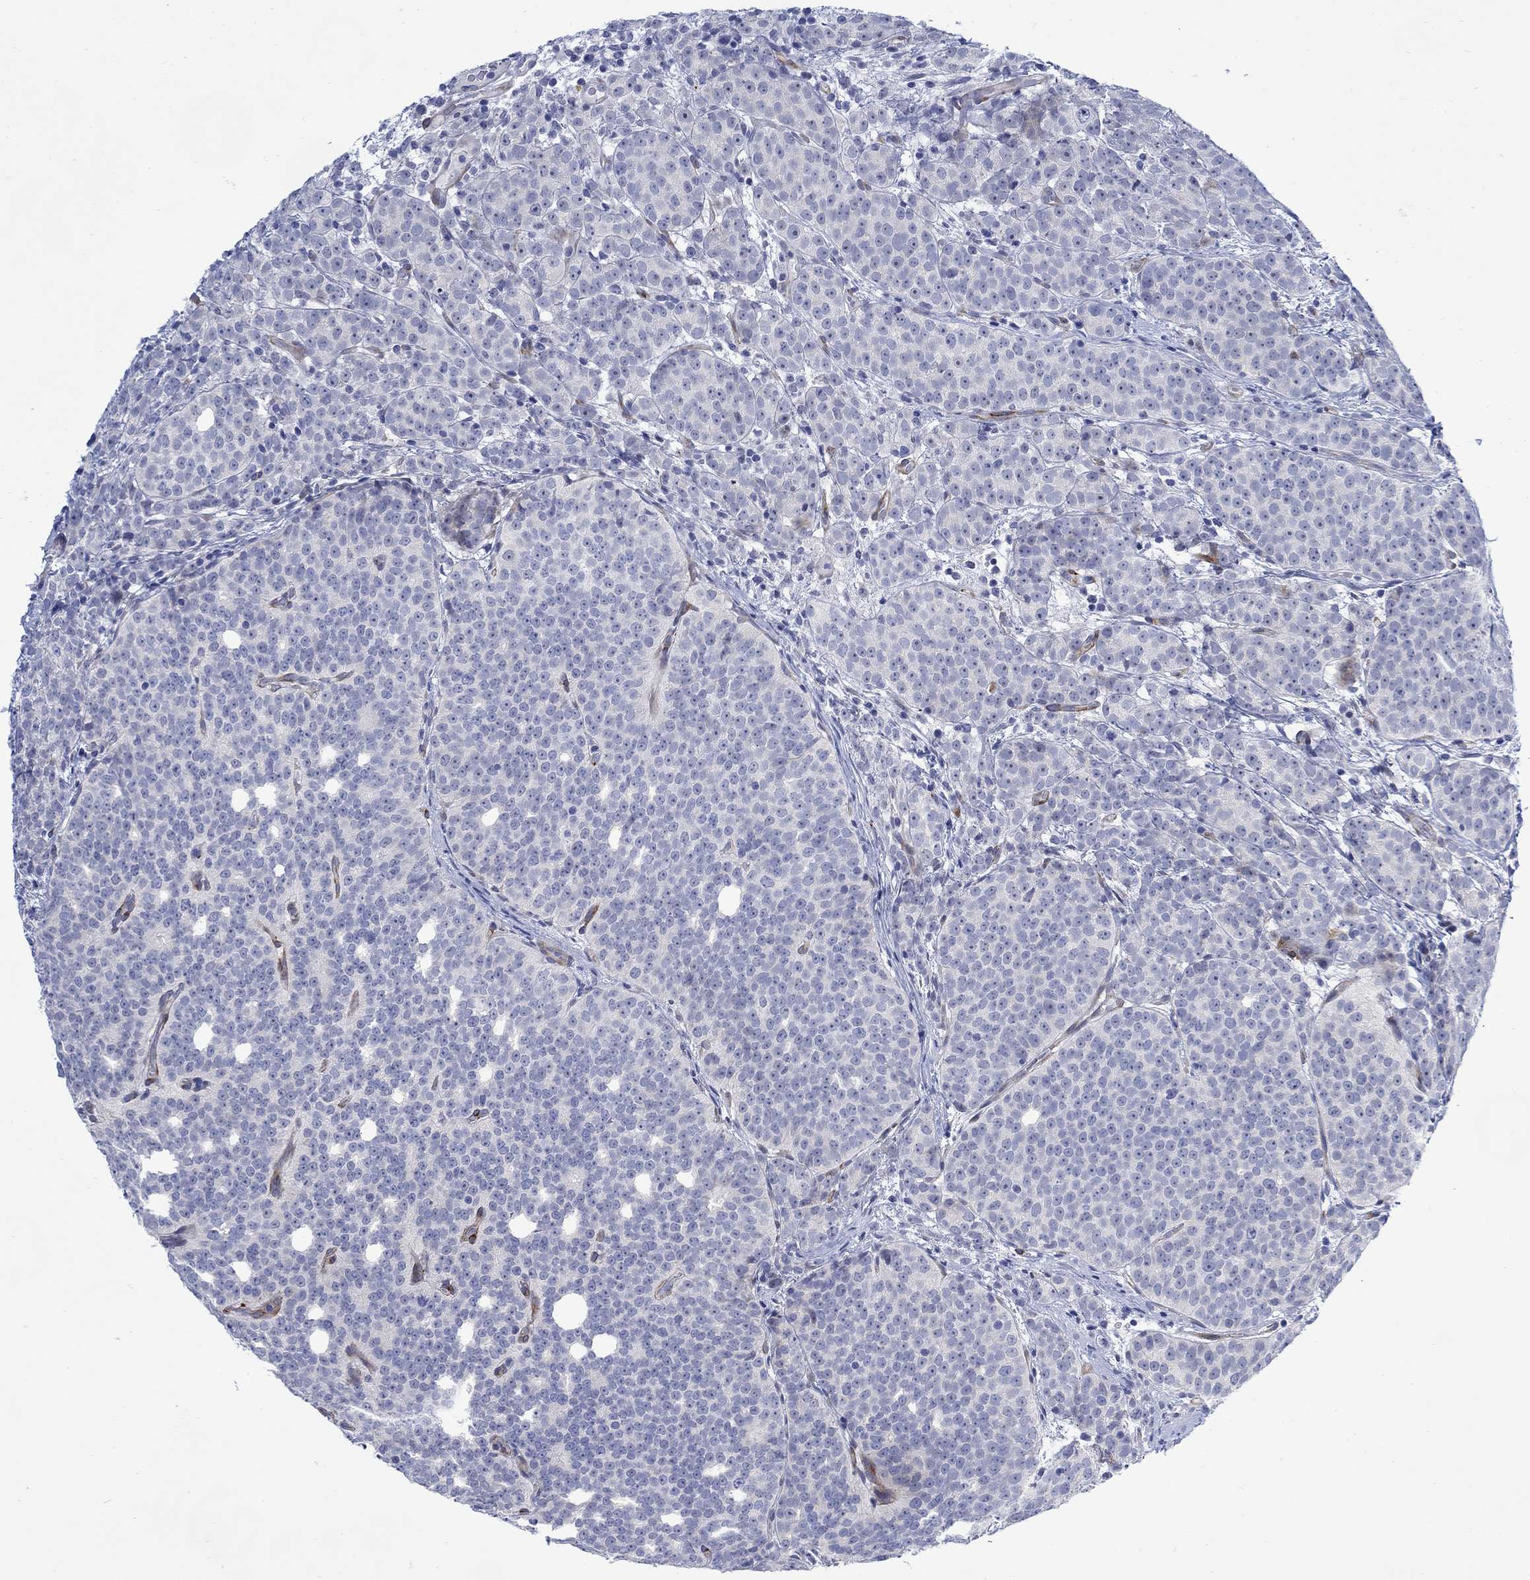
{"staining": {"intensity": "negative", "quantity": "none", "location": "none"}, "tissue": "prostate cancer", "cell_type": "Tumor cells", "image_type": "cancer", "snomed": [{"axis": "morphology", "description": "Adenocarcinoma, High grade"}, {"axis": "topography", "description": "Prostate"}], "caption": "IHC histopathology image of neoplastic tissue: prostate adenocarcinoma (high-grade) stained with DAB shows no significant protein expression in tumor cells.", "gene": "KSR2", "patient": {"sex": "male", "age": 53}}